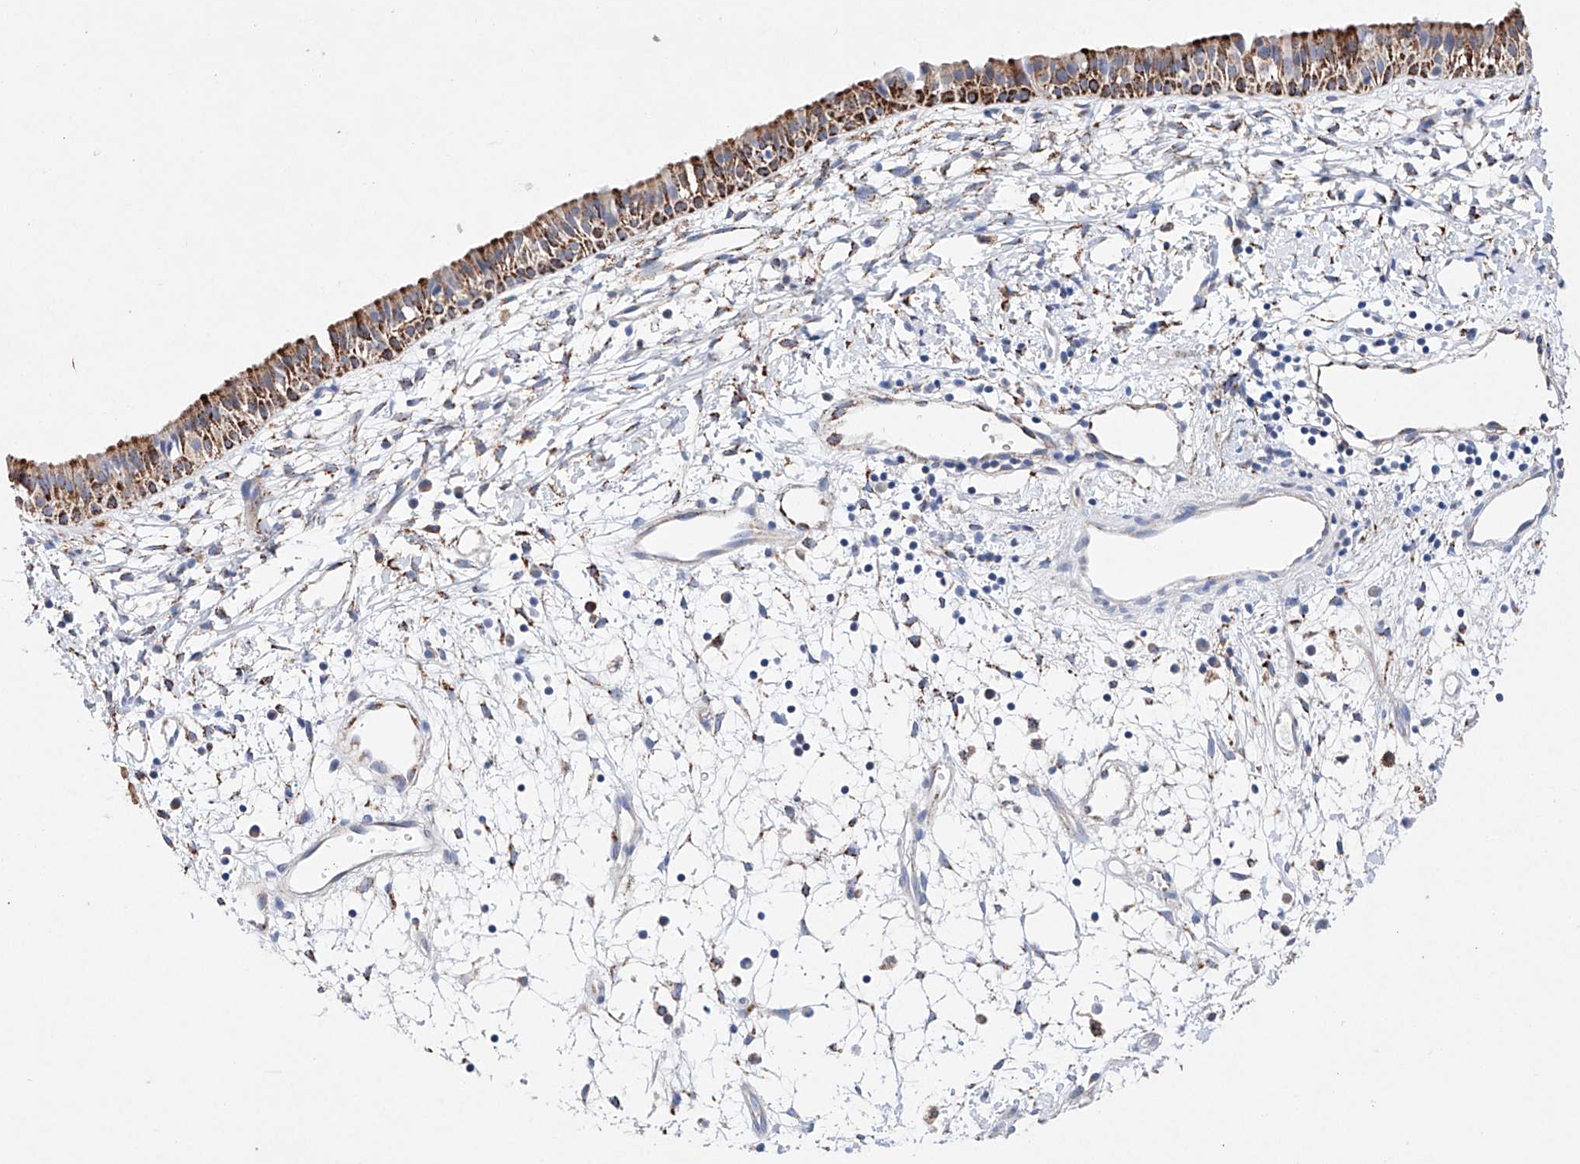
{"staining": {"intensity": "strong", "quantity": "25%-75%", "location": "cytoplasmic/membranous"}, "tissue": "nasopharynx", "cell_type": "Respiratory epithelial cells", "image_type": "normal", "snomed": [{"axis": "morphology", "description": "Normal tissue, NOS"}, {"axis": "topography", "description": "Nasopharynx"}], "caption": "Strong cytoplasmic/membranous positivity for a protein is seen in approximately 25%-75% of respiratory epithelial cells of unremarkable nasopharynx using immunohistochemistry.", "gene": "NRROS", "patient": {"sex": "male", "age": 22}}